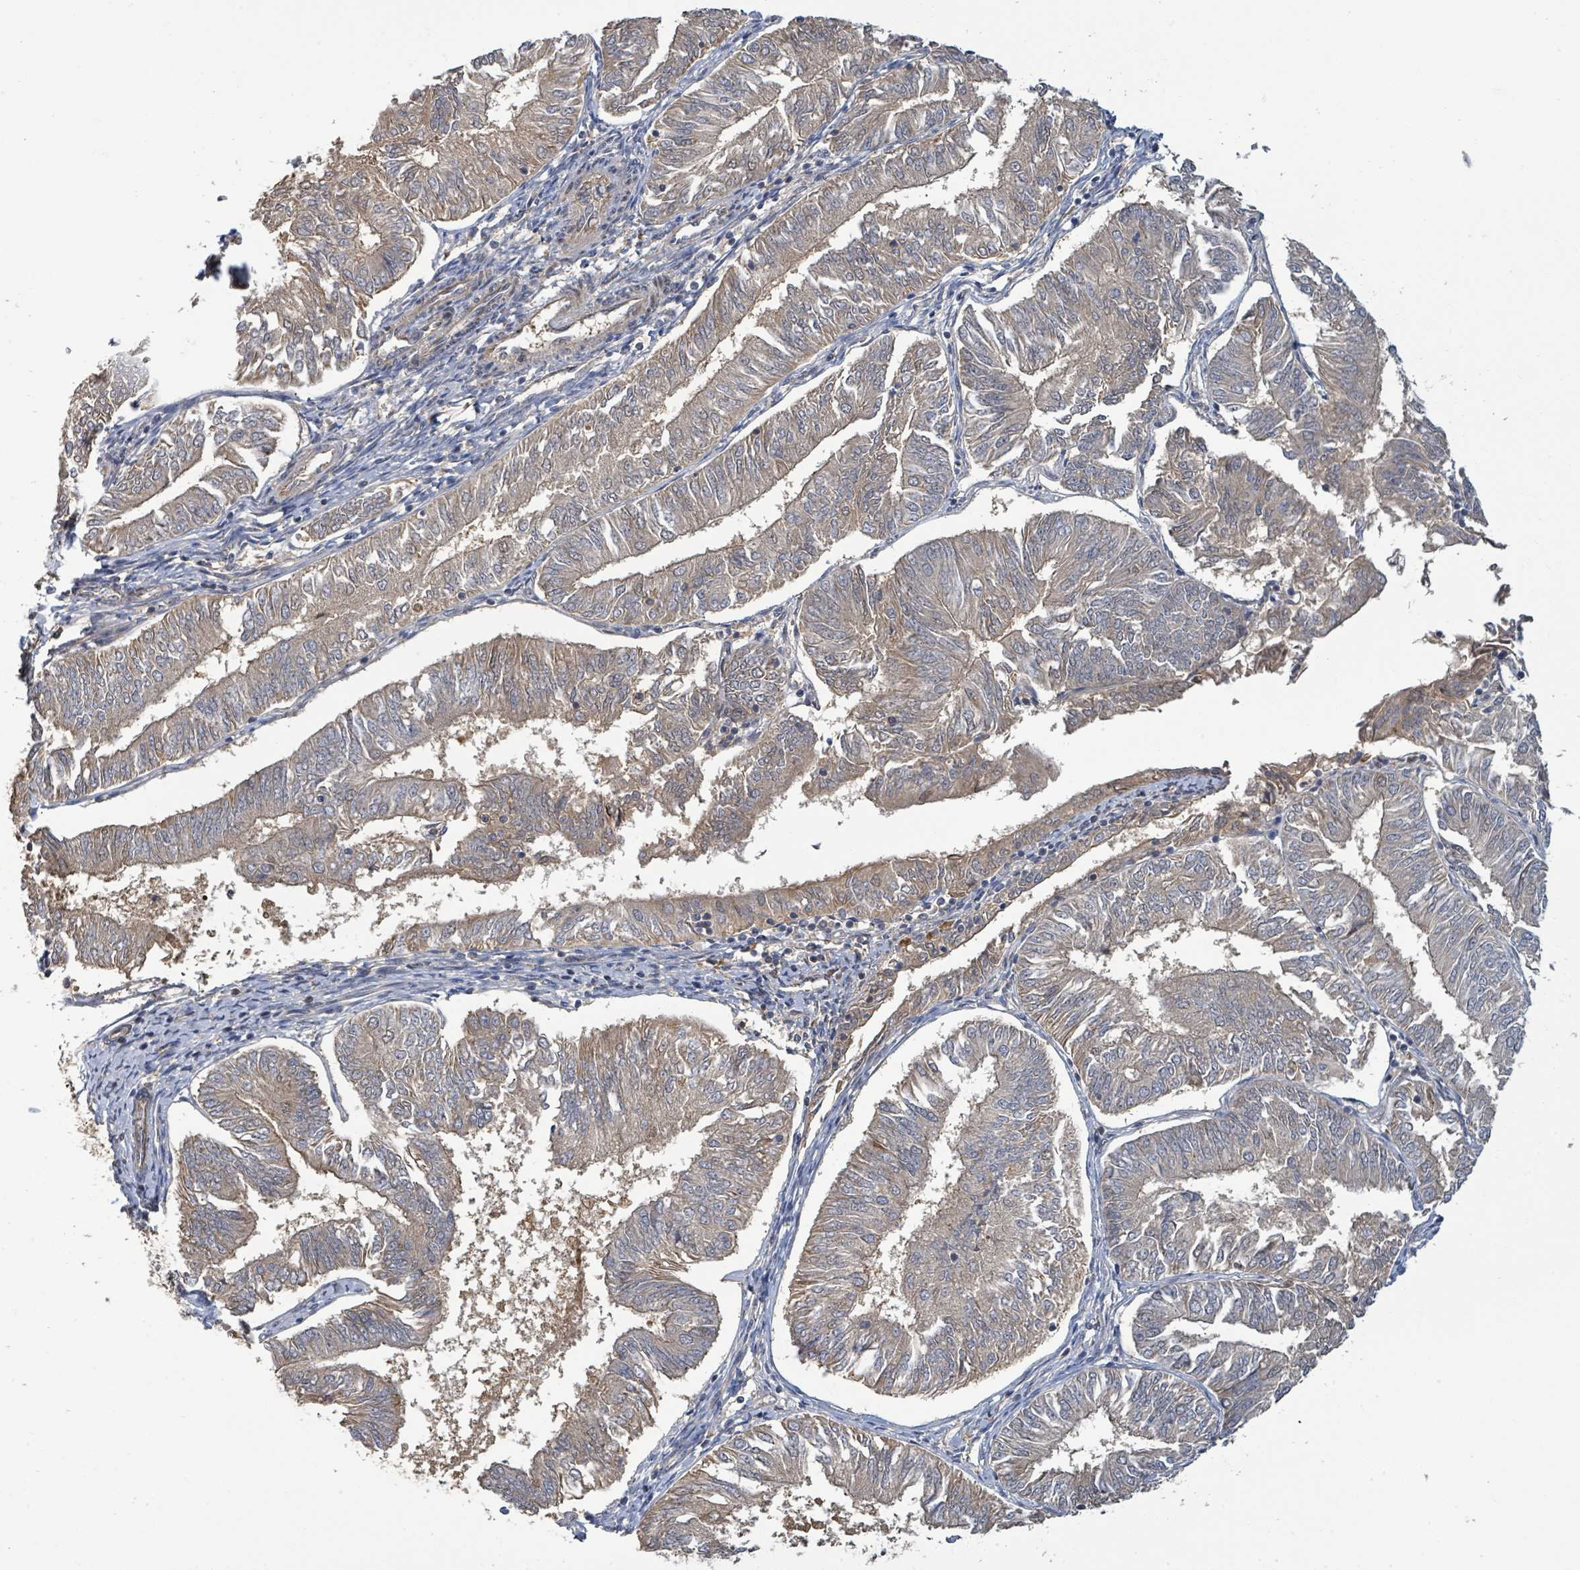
{"staining": {"intensity": "weak", "quantity": ">75%", "location": "cytoplasmic/membranous"}, "tissue": "endometrial cancer", "cell_type": "Tumor cells", "image_type": "cancer", "snomed": [{"axis": "morphology", "description": "Adenocarcinoma, NOS"}, {"axis": "topography", "description": "Endometrium"}], "caption": "There is low levels of weak cytoplasmic/membranous positivity in tumor cells of endometrial cancer (adenocarcinoma), as demonstrated by immunohistochemical staining (brown color).", "gene": "STARD4", "patient": {"sex": "female", "age": 58}}